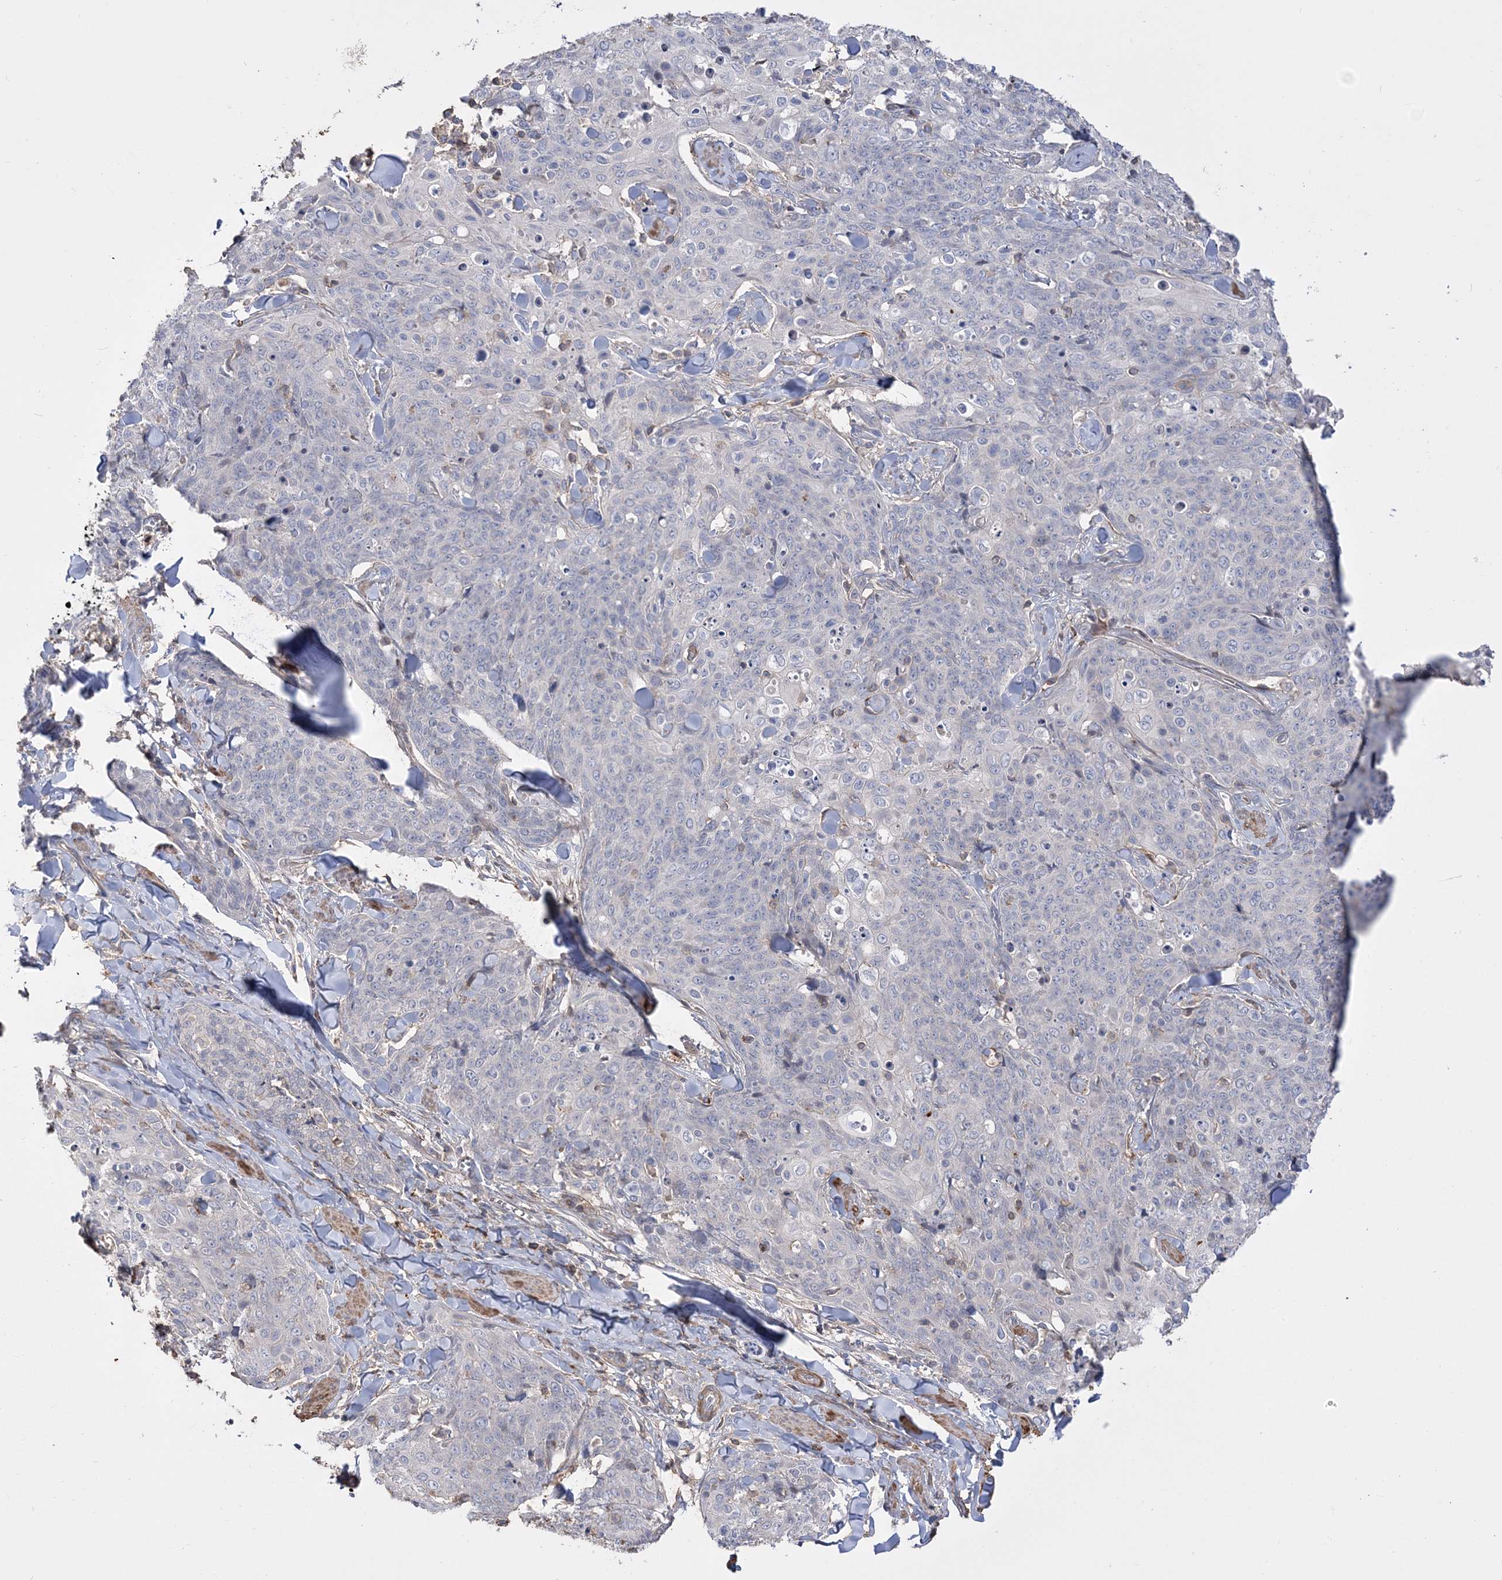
{"staining": {"intensity": "negative", "quantity": "none", "location": "none"}, "tissue": "skin cancer", "cell_type": "Tumor cells", "image_type": "cancer", "snomed": [{"axis": "morphology", "description": "Squamous cell carcinoma, NOS"}, {"axis": "topography", "description": "Skin"}, {"axis": "topography", "description": "Vulva"}], "caption": "This is an immunohistochemistry (IHC) histopathology image of skin squamous cell carcinoma. There is no staining in tumor cells.", "gene": "SLFN14", "patient": {"sex": "female", "age": 85}}